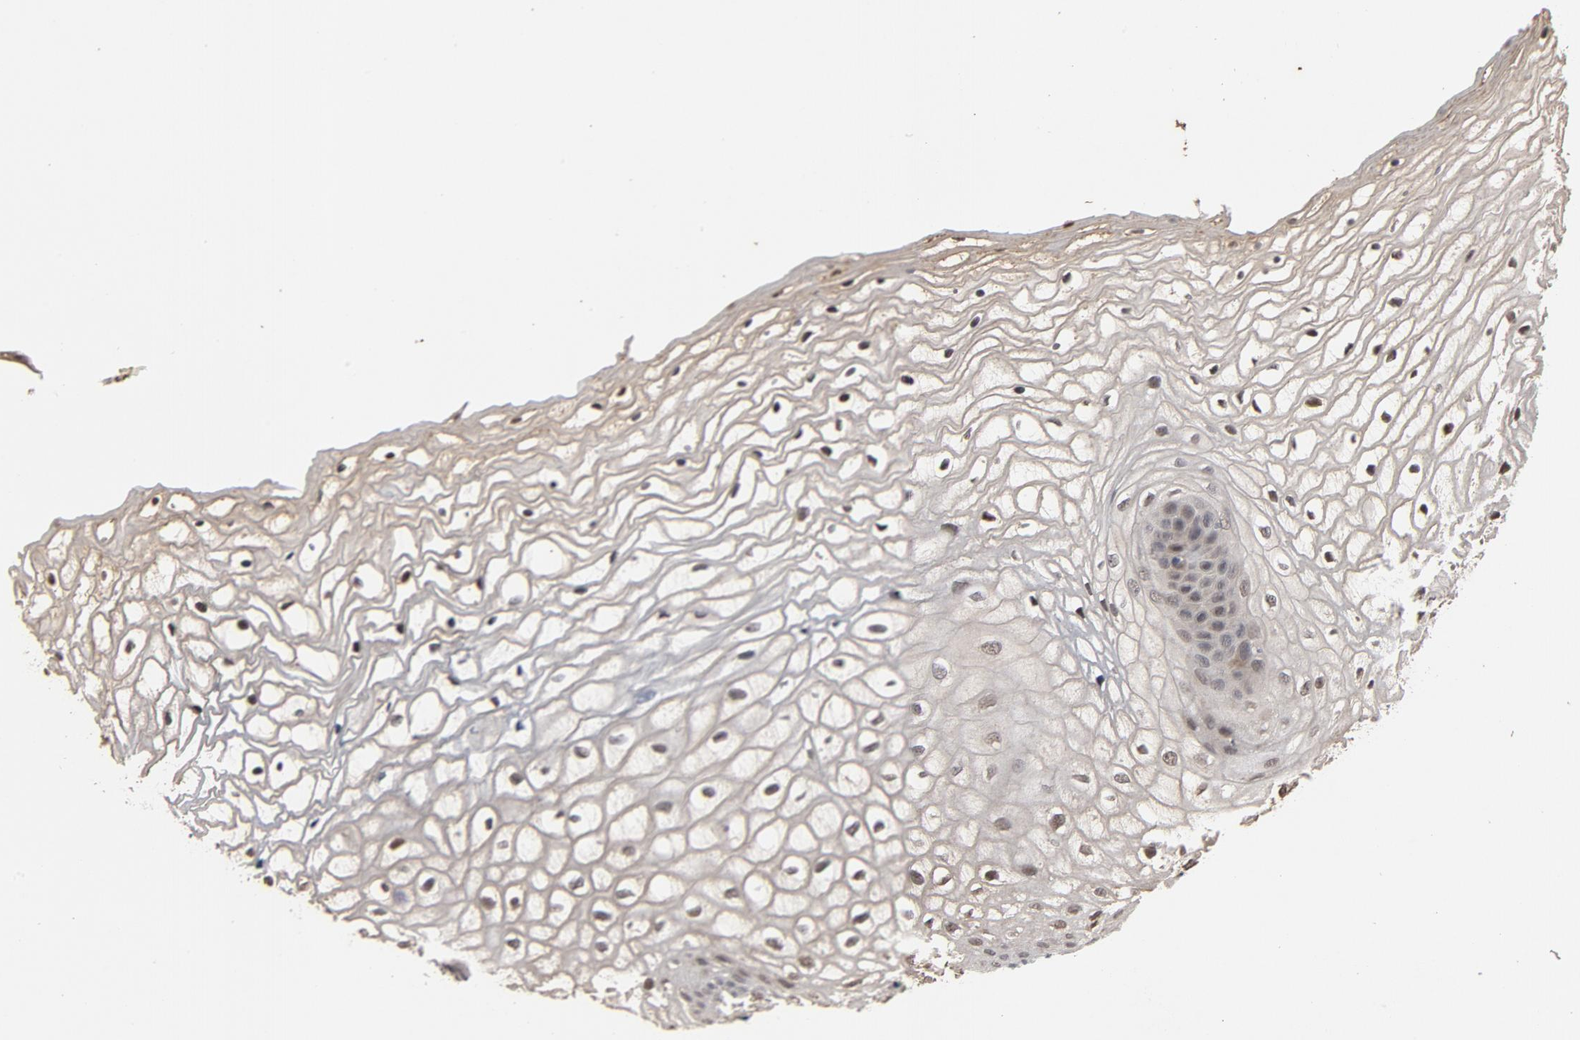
{"staining": {"intensity": "weak", "quantity": "<25%", "location": "nuclear"}, "tissue": "vagina", "cell_type": "Squamous epithelial cells", "image_type": "normal", "snomed": [{"axis": "morphology", "description": "Normal tissue, NOS"}, {"axis": "topography", "description": "Vagina"}], "caption": "Human vagina stained for a protein using immunohistochemistry shows no positivity in squamous epithelial cells.", "gene": "RTL5", "patient": {"sex": "female", "age": 34}}